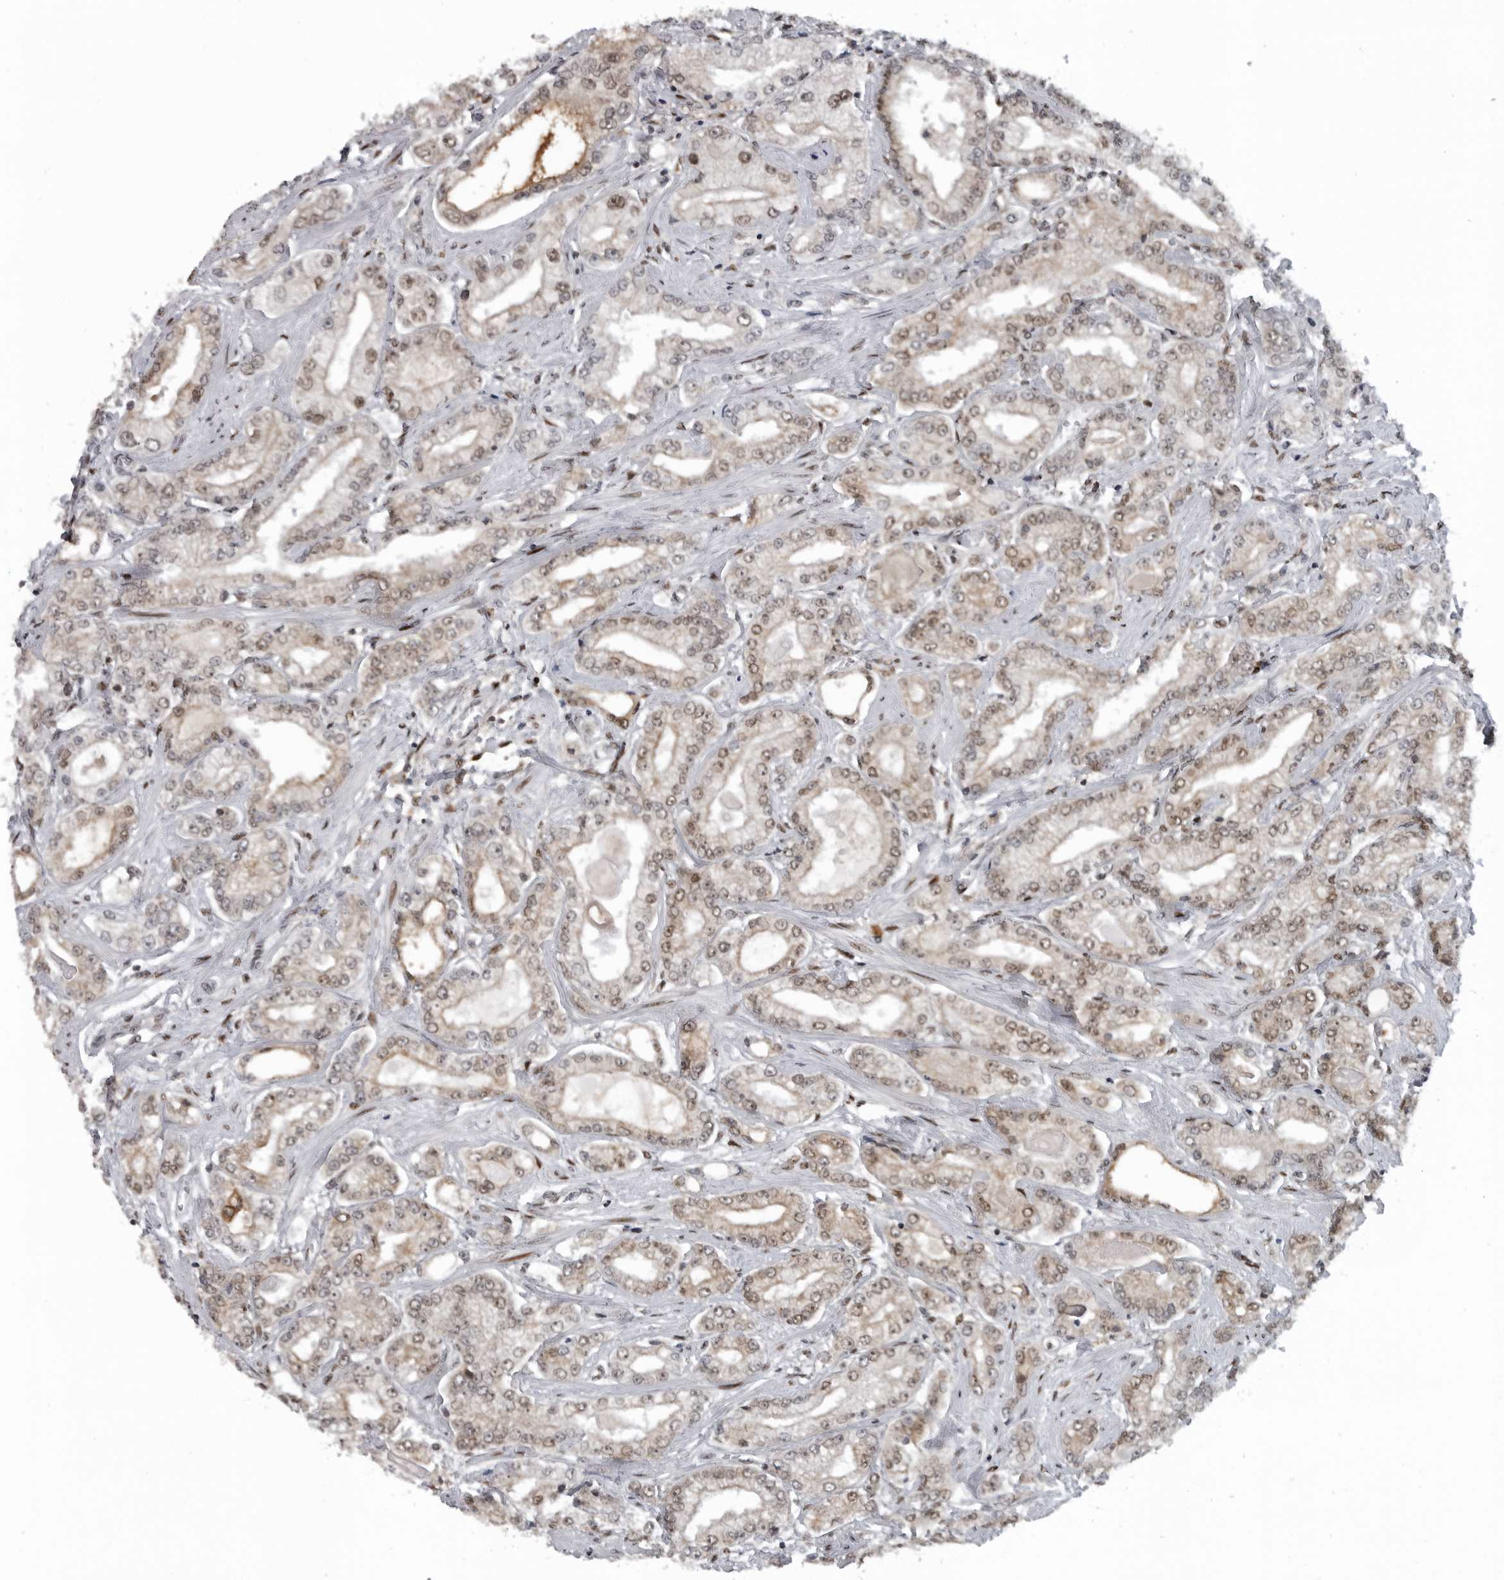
{"staining": {"intensity": "weak", "quantity": ">75%", "location": "nuclear"}, "tissue": "prostate cancer", "cell_type": "Tumor cells", "image_type": "cancer", "snomed": [{"axis": "morphology", "description": "Adenocarcinoma, Low grade"}, {"axis": "topography", "description": "Prostate"}], "caption": "Immunohistochemistry of prostate low-grade adenocarcinoma demonstrates low levels of weak nuclear expression in about >75% of tumor cells. The staining was performed using DAB (3,3'-diaminobenzidine) to visualize the protein expression in brown, while the nuclei were stained in blue with hematoxylin (Magnification: 20x).", "gene": "C8orf58", "patient": {"sex": "male", "age": 62}}